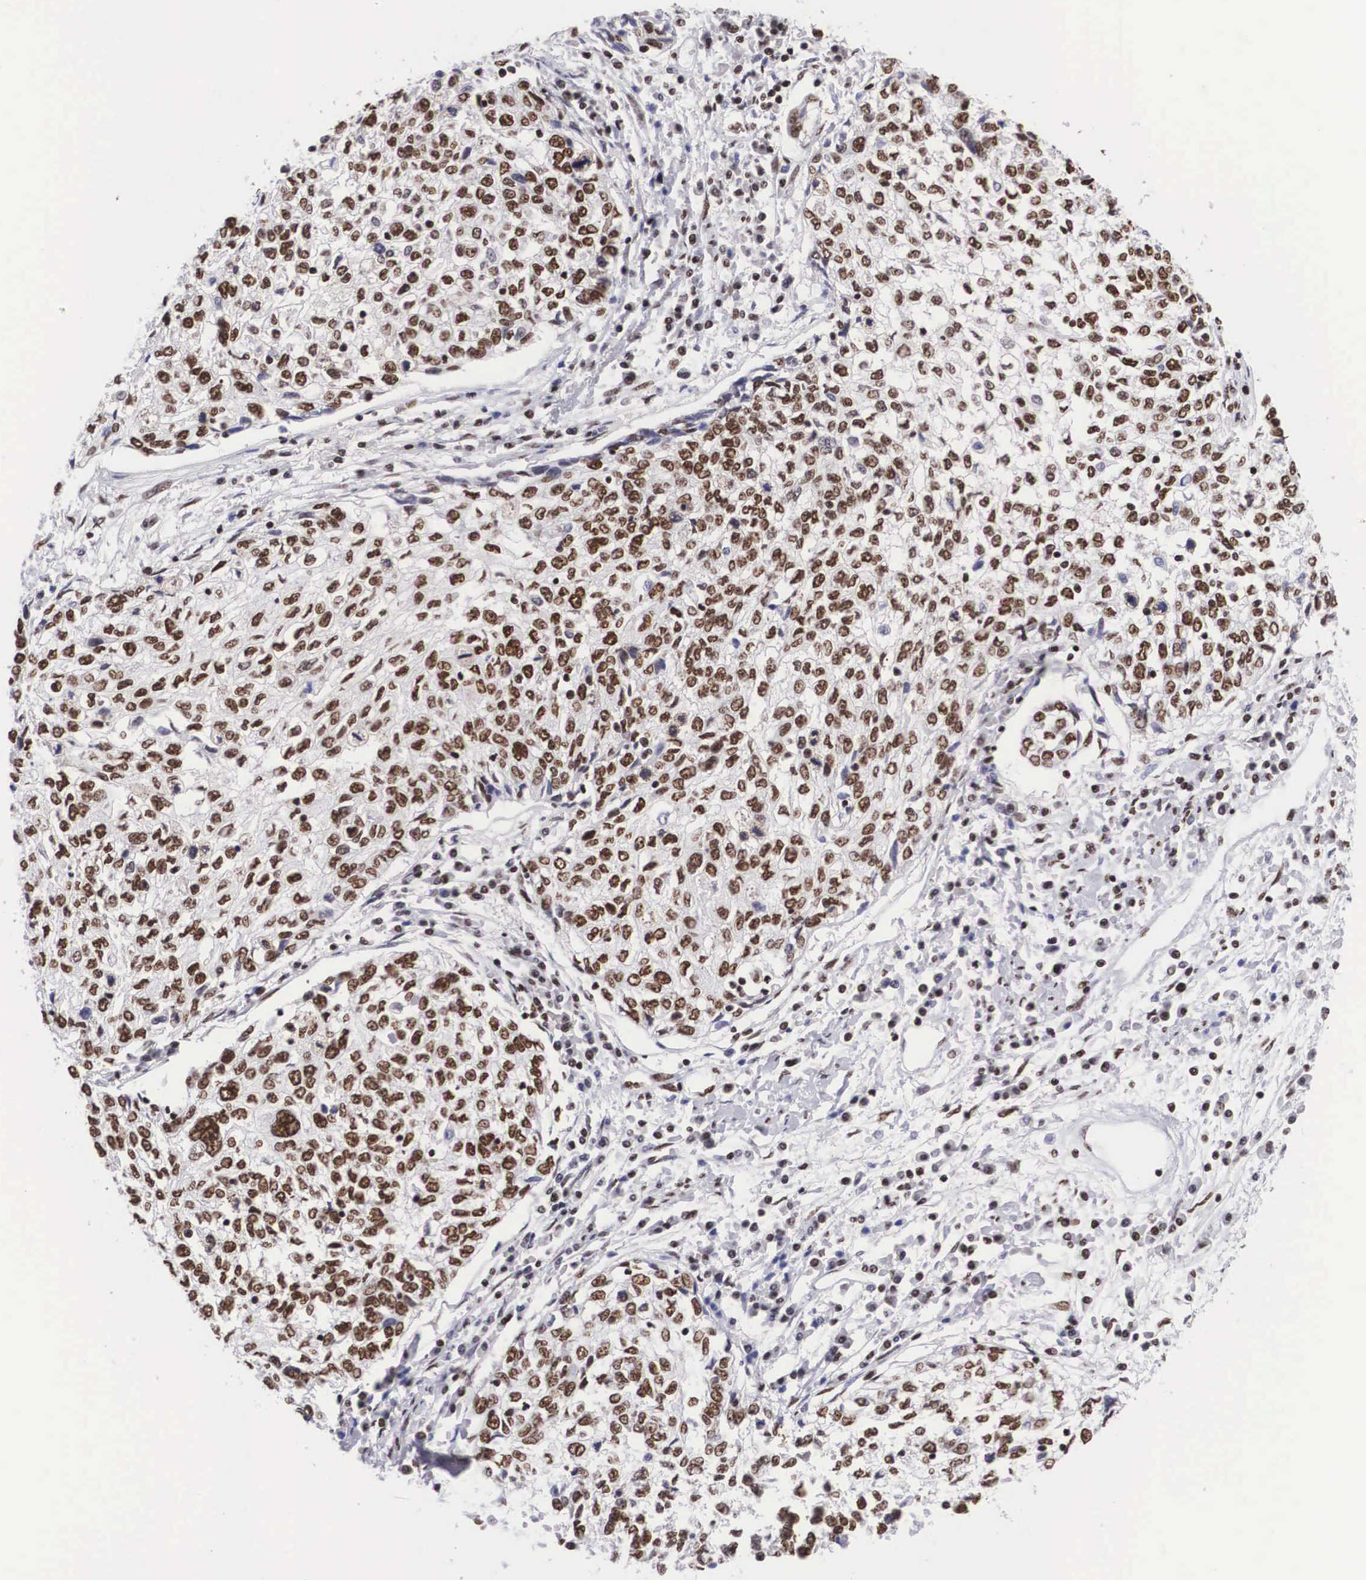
{"staining": {"intensity": "moderate", "quantity": ">75%", "location": "nuclear"}, "tissue": "cervical cancer", "cell_type": "Tumor cells", "image_type": "cancer", "snomed": [{"axis": "morphology", "description": "Squamous cell carcinoma, NOS"}, {"axis": "topography", "description": "Cervix"}], "caption": "Protein expression analysis of human cervical cancer (squamous cell carcinoma) reveals moderate nuclear expression in approximately >75% of tumor cells.", "gene": "SF3A1", "patient": {"sex": "female", "age": 57}}